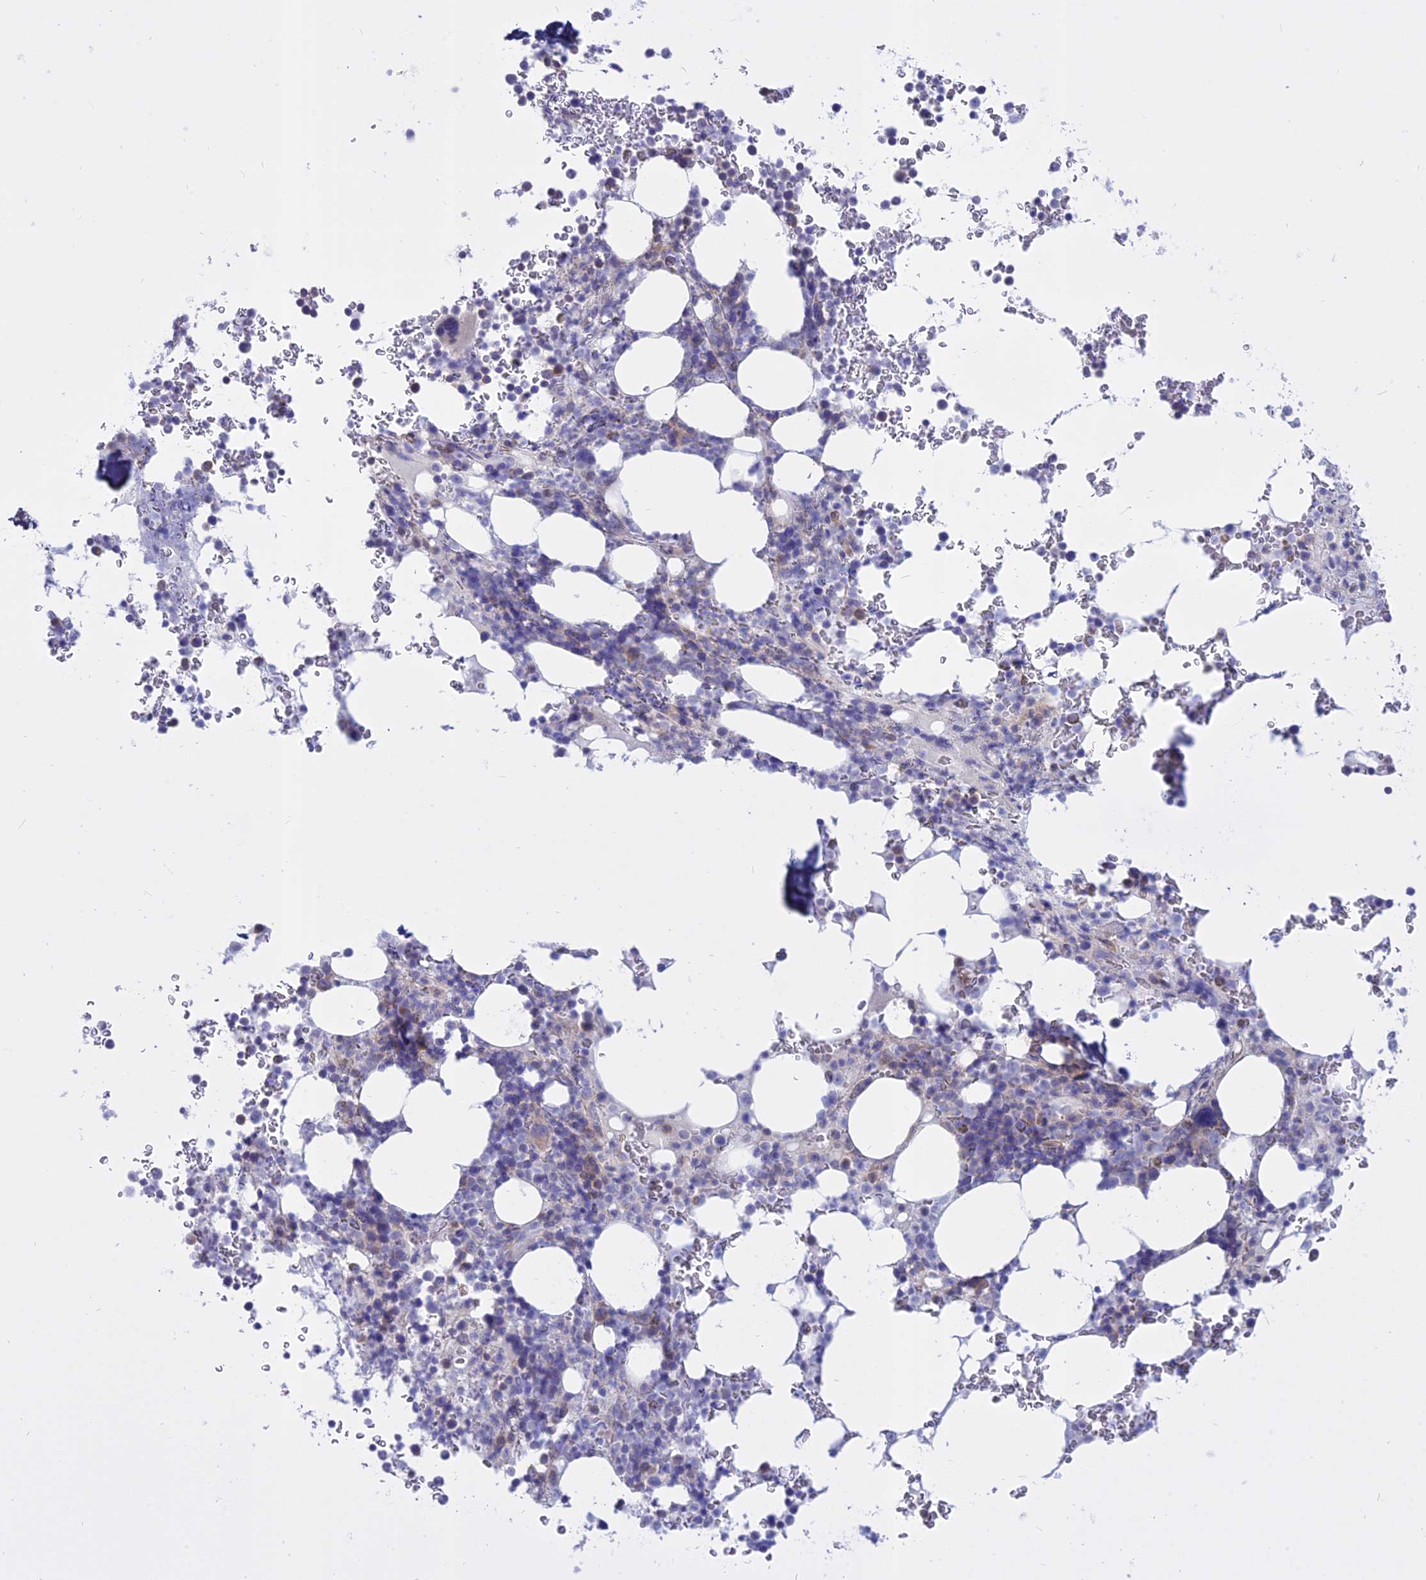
{"staining": {"intensity": "negative", "quantity": "none", "location": "none"}, "tissue": "bone marrow", "cell_type": "Hematopoietic cells", "image_type": "normal", "snomed": [{"axis": "morphology", "description": "Normal tissue, NOS"}, {"axis": "topography", "description": "Bone marrow"}], "caption": "IHC photomicrograph of normal bone marrow: human bone marrow stained with DAB (3,3'-diaminobenzidine) exhibits no significant protein positivity in hematopoietic cells.", "gene": "AHCYL1", "patient": {"sex": "male", "age": 58}}